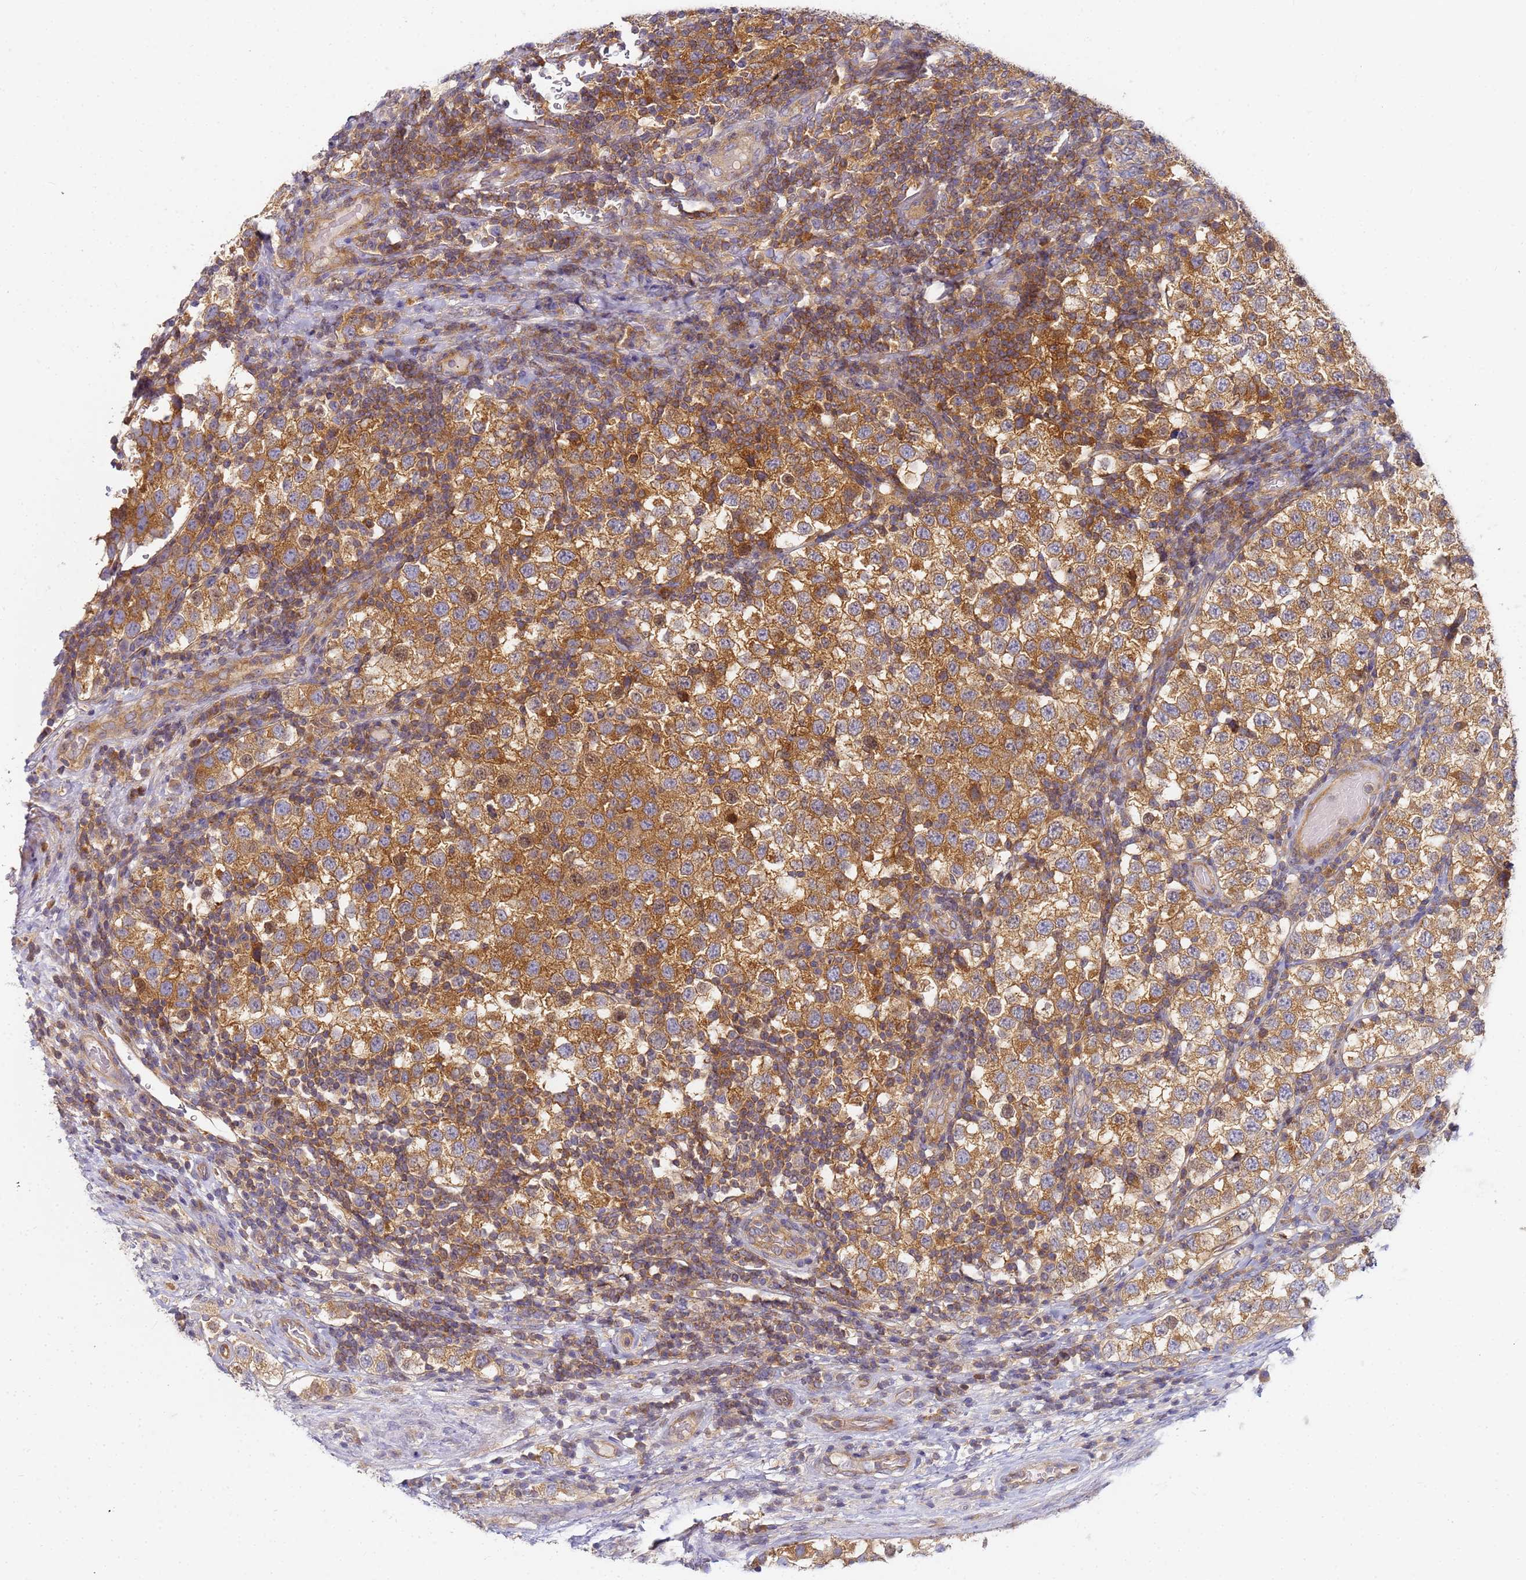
{"staining": {"intensity": "moderate", "quantity": ">75%", "location": "cytoplasmic/membranous"}, "tissue": "testis cancer", "cell_type": "Tumor cells", "image_type": "cancer", "snomed": [{"axis": "morphology", "description": "Seminoma, NOS"}, {"axis": "topography", "description": "Testis"}], "caption": "A medium amount of moderate cytoplasmic/membranous staining is seen in about >75% of tumor cells in testis cancer tissue.", "gene": "CHM", "patient": {"sex": "male", "age": 34}}